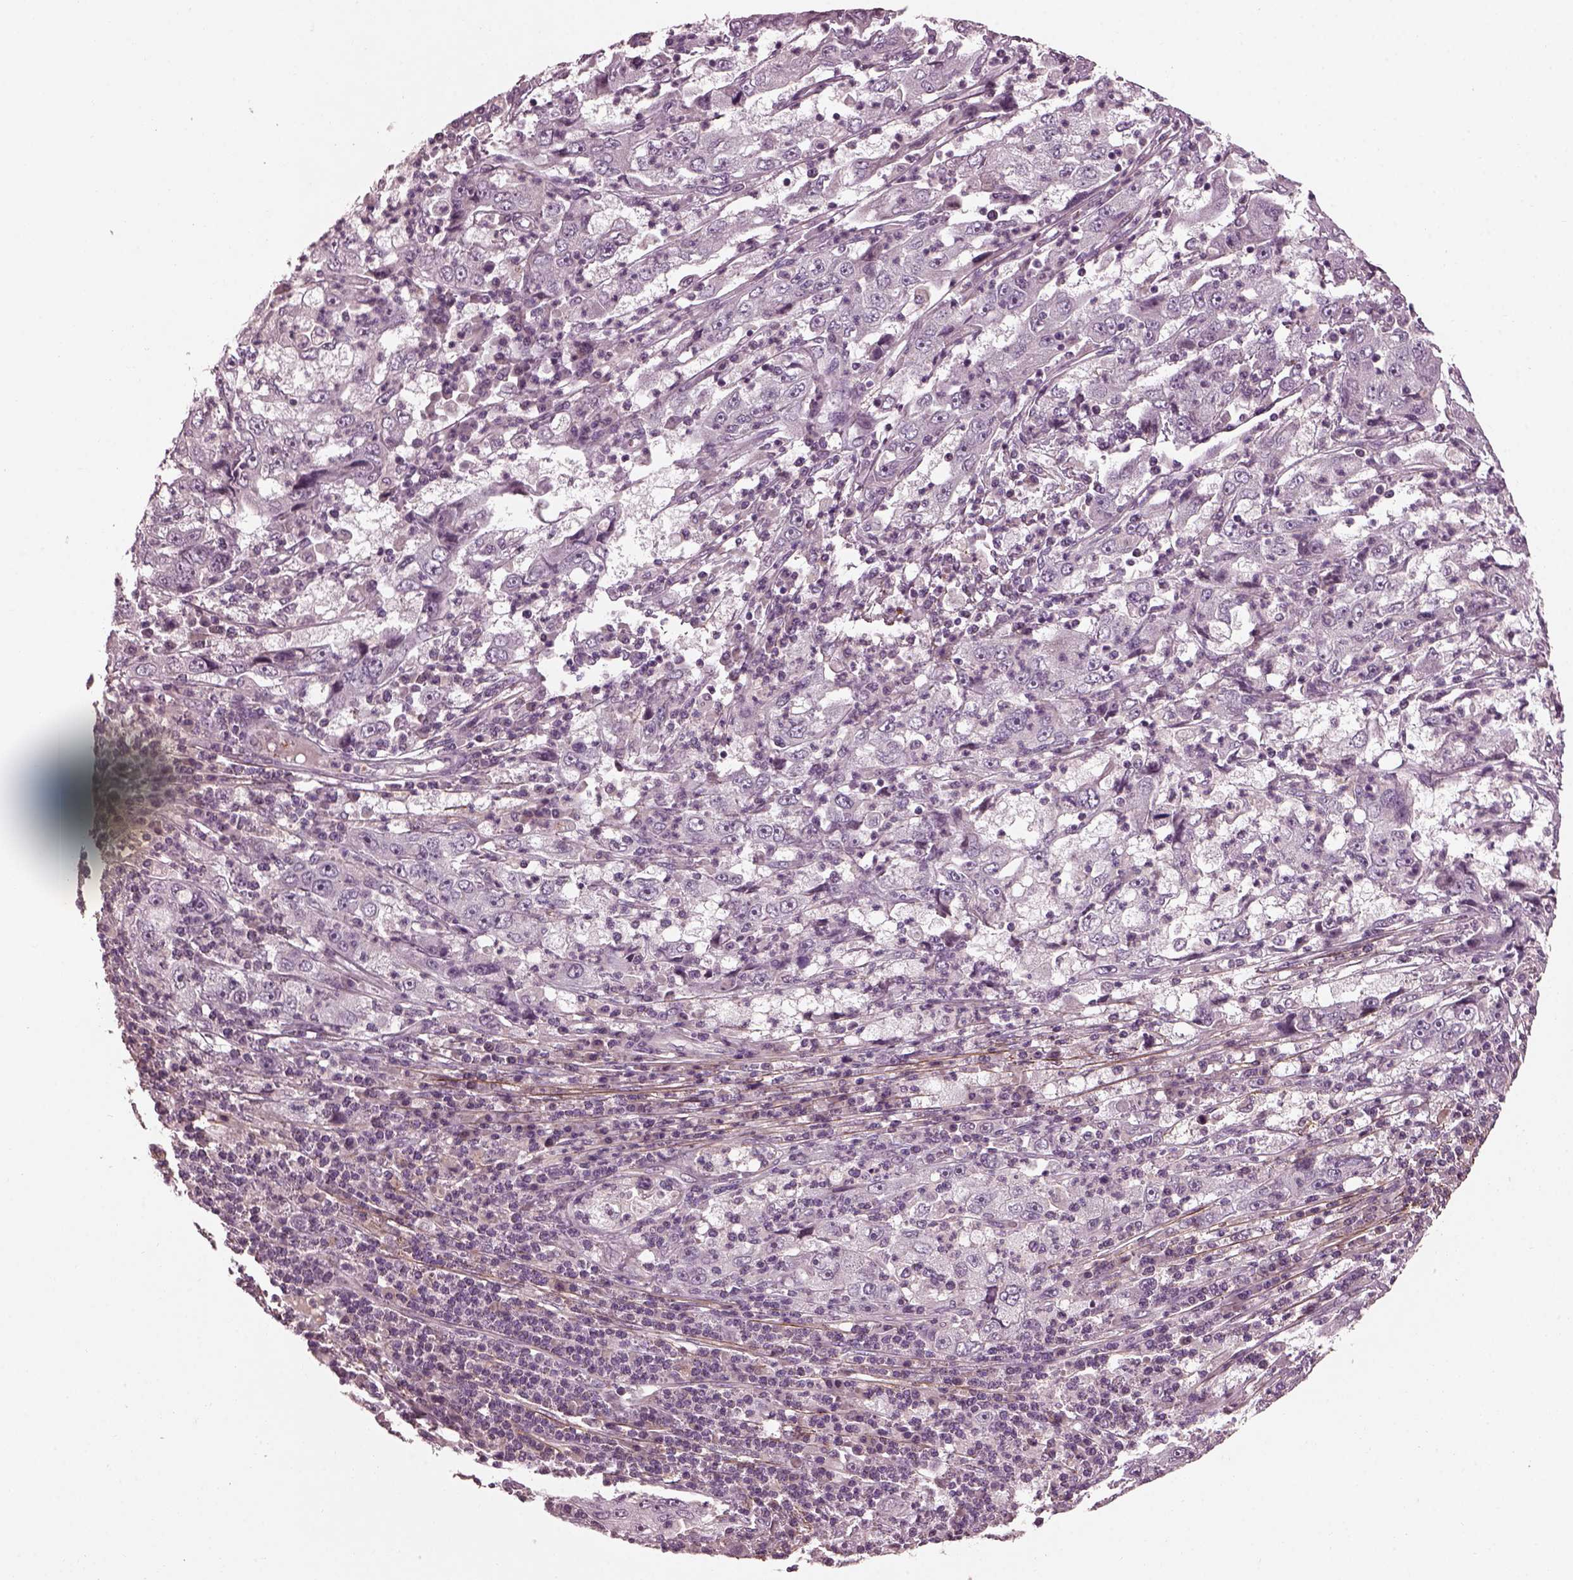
{"staining": {"intensity": "negative", "quantity": "none", "location": "none"}, "tissue": "cervical cancer", "cell_type": "Tumor cells", "image_type": "cancer", "snomed": [{"axis": "morphology", "description": "Squamous cell carcinoma, NOS"}, {"axis": "topography", "description": "Cervix"}], "caption": "Cervical cancer was stained to show a protein in brown. There is no significant staining in tumor cells.", "gene": "EFEMP1", "patient": {"sex": "female", "age": 36}}